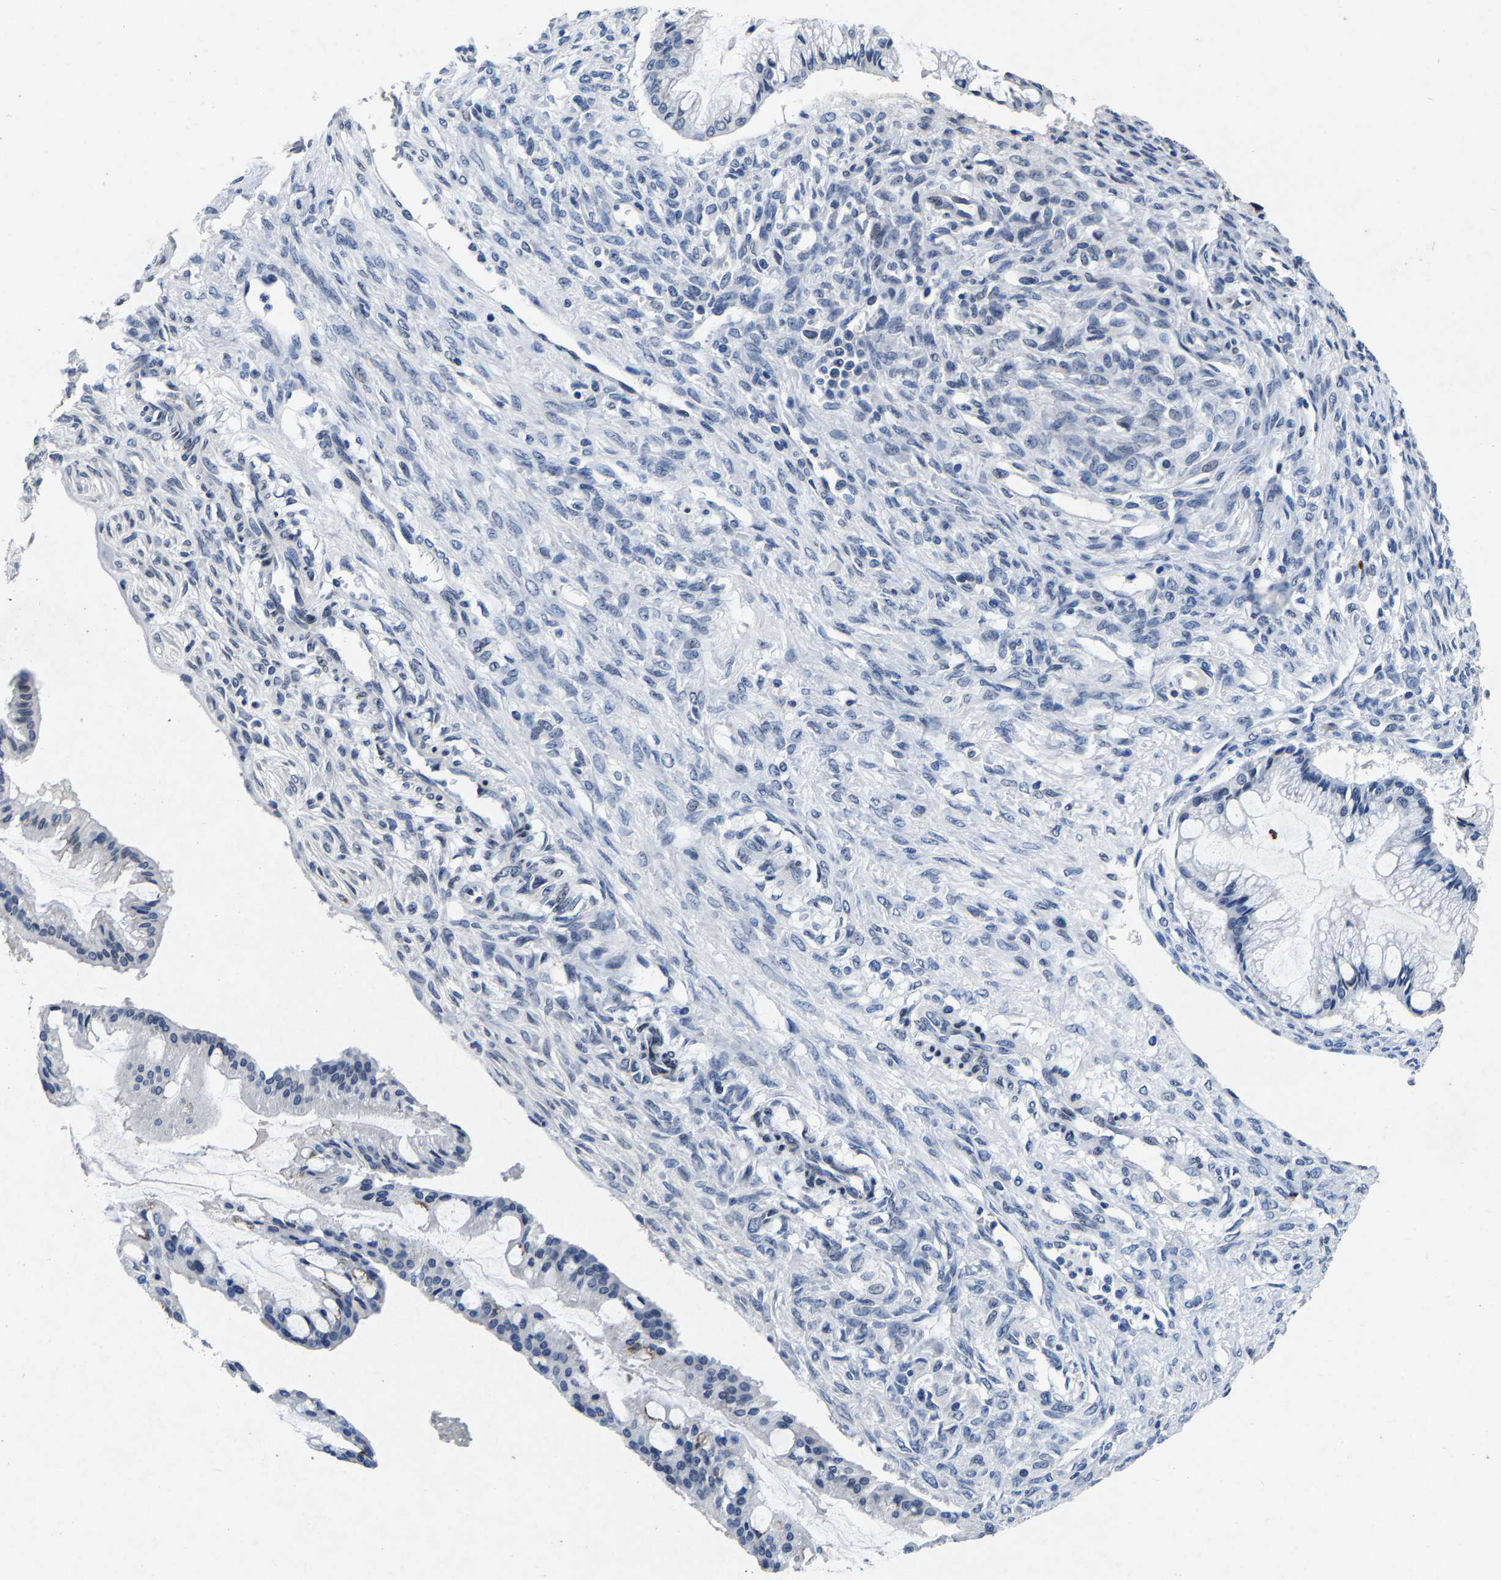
{"staining": {"intensity": "negative", "quantity": "none", "location": "none"}, "tissue": "ovarian cancer", "cell_type": "Tumor cells", "image_type": "cancer", "snomed": [{"axis": "morphology", "description": "Cystadenocarcinoma, mucinous, NOS"}, {"axis": "topography", "description": "Ovary"}], "caption": "A histopathology image of mucinous cystadenocarcinoma (ovarian) stained for a protein shows no brown staining in tumor cells.", "gene": "UBN2", "patient": {"sex": "female", "age": 73}}